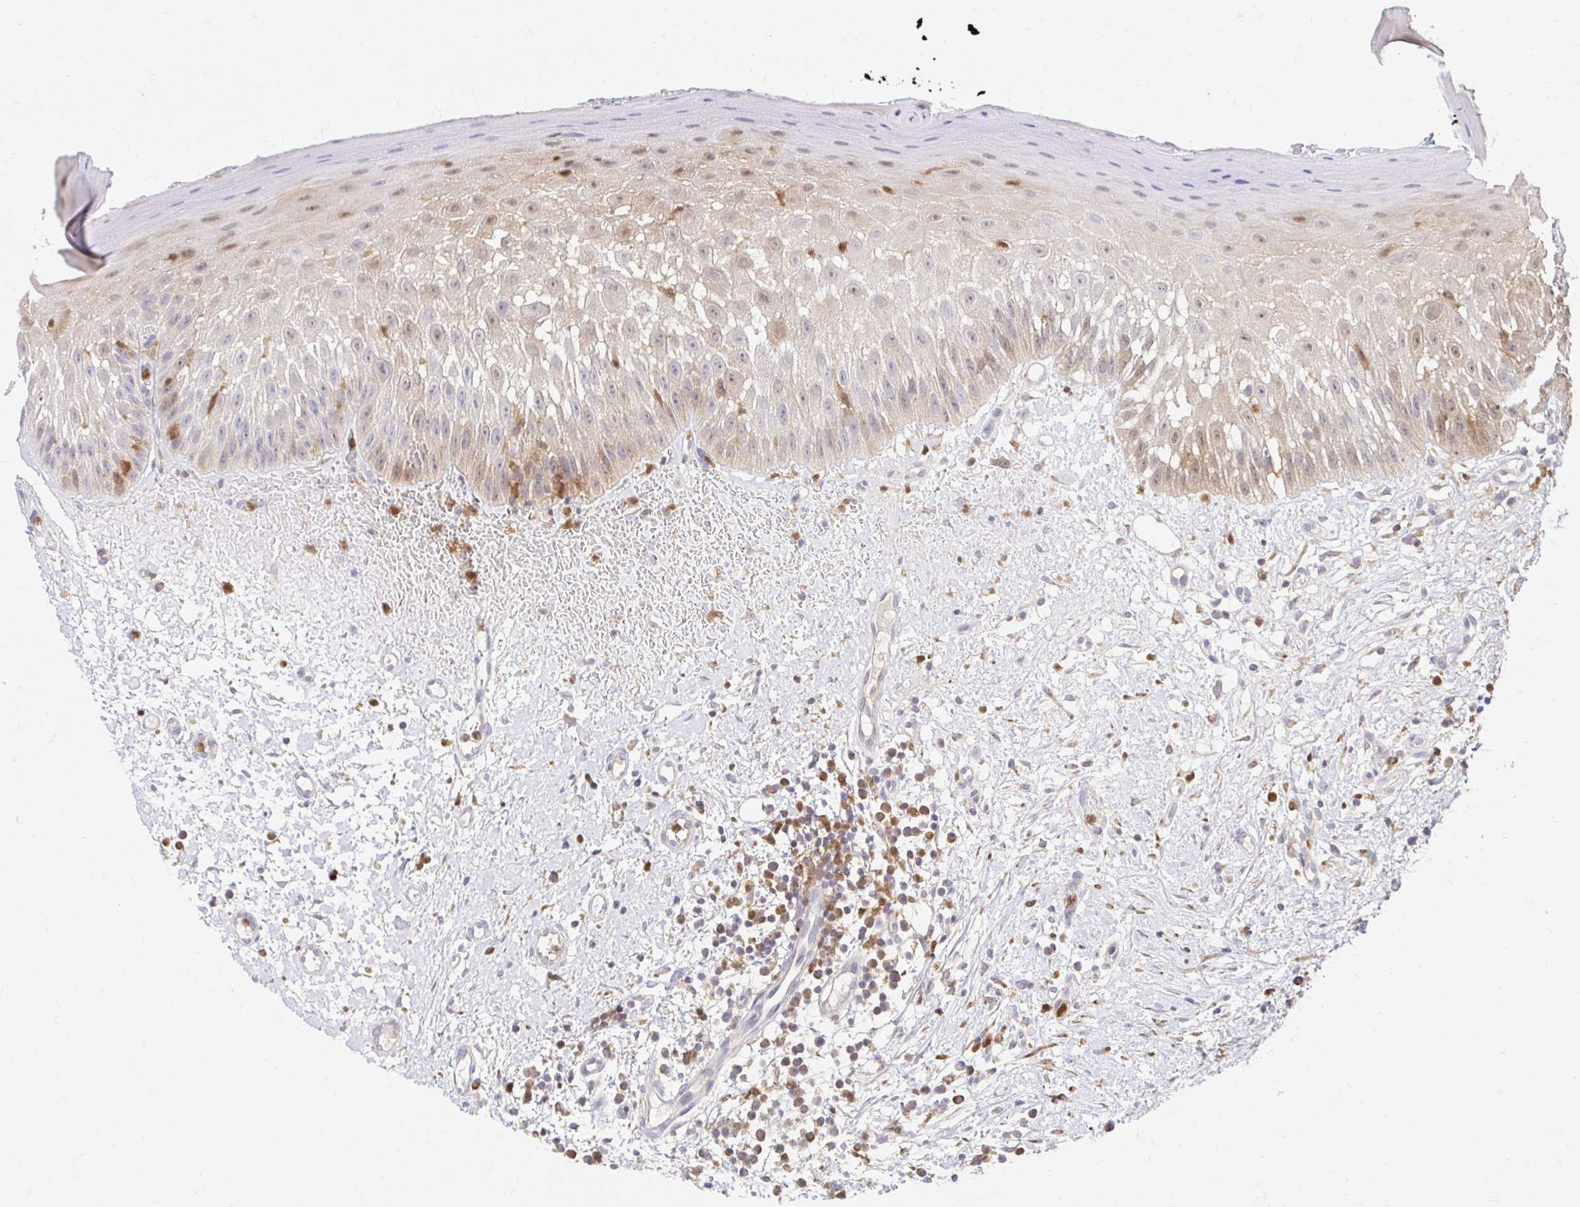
{"staining": {"intensity": "weak", "quantity": "25%-75%", "location": "nuclear"}, "tissue": "oral mucosa", "cell_type": "Squamous epithelial cells", "image_type": "normal", "snomed": [{"axis": "morphology", "description": "Normal tissue, NOS"}, {"axis": "topography", "description": "Oral tissue"}, {"axis": "topography", "description": "Tounge, NOS"}], "caption": "Oral mucosa stained with IHC exhibits weak nuclear staining in about 25%-75% of squamous epithelial cells.", "gene": "PYCARD", "patient": {"sex": "male", "age": 83}}